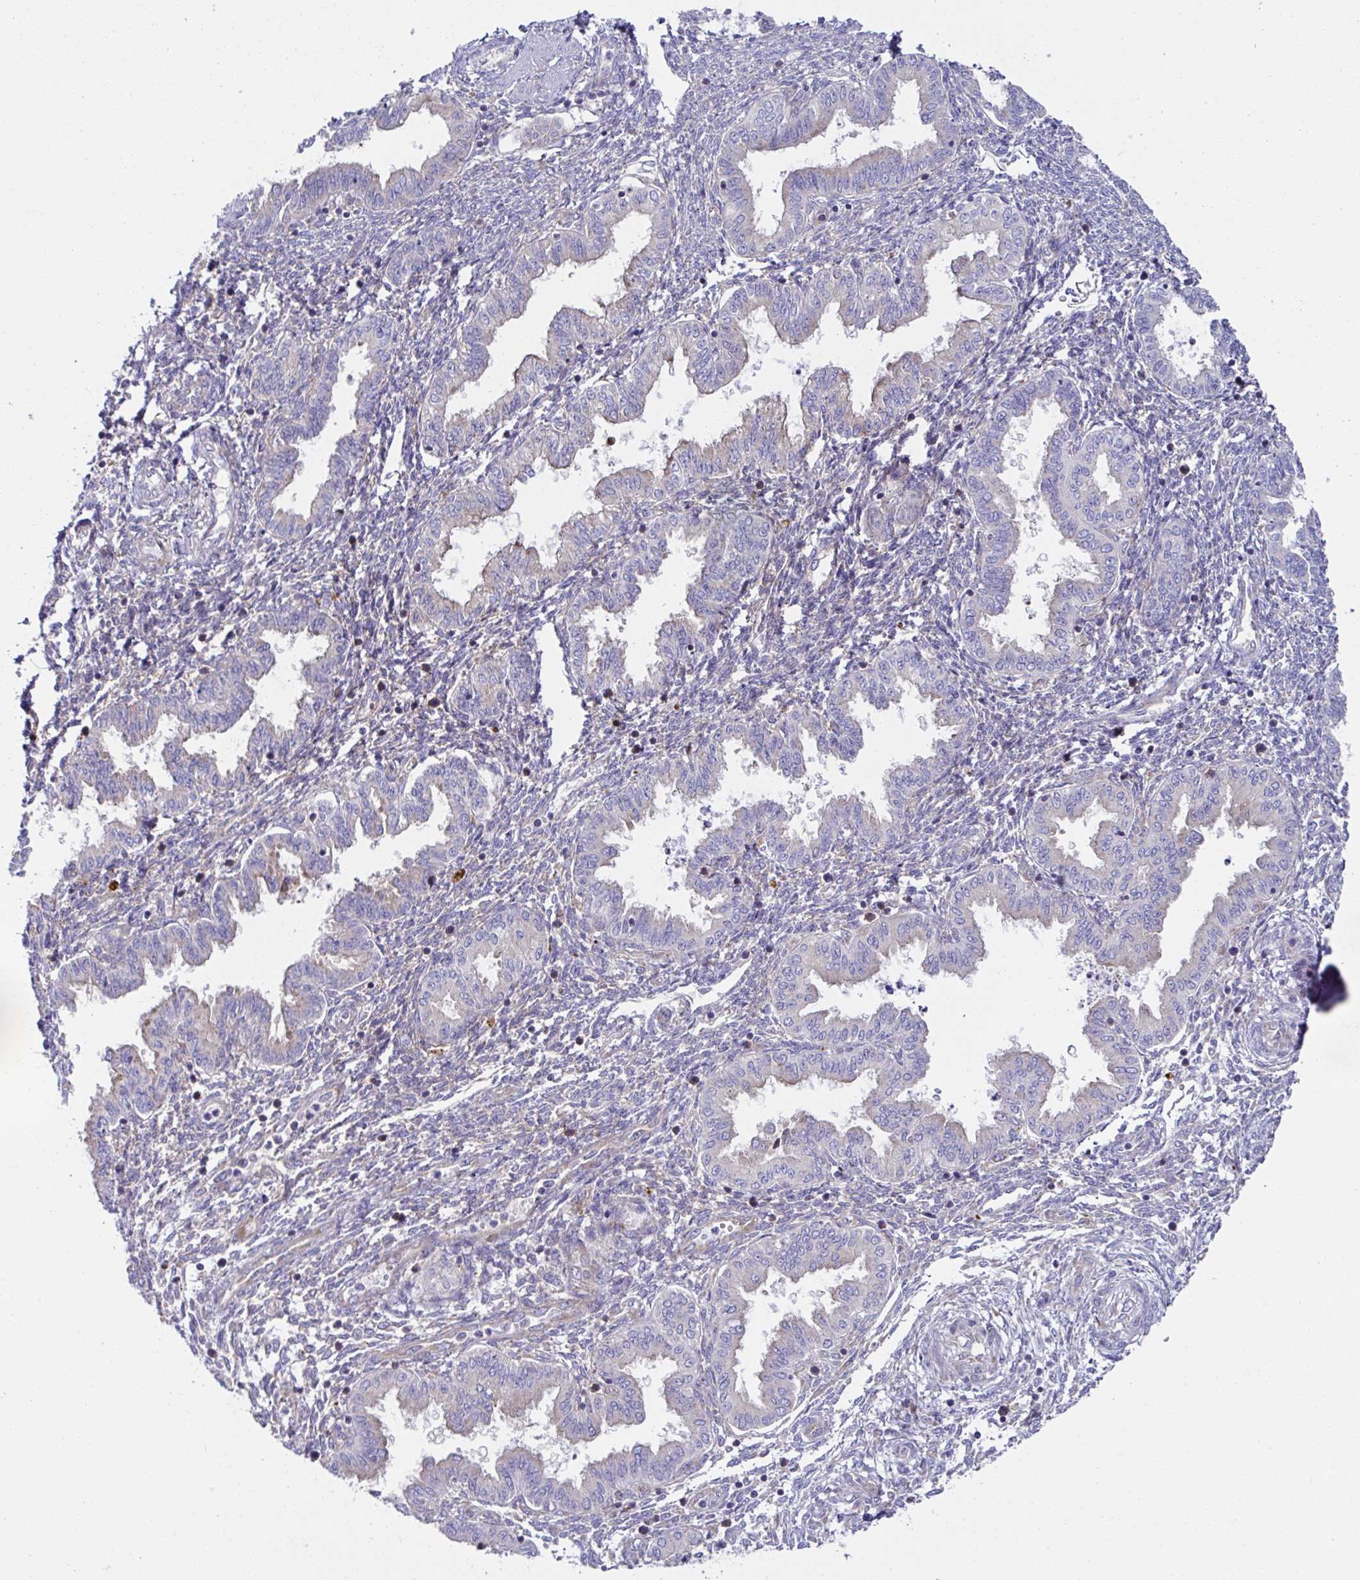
{"staining": {"intensity": "negative", "quantity": "none", "location": "none"}, "tissue": "endometrium", "cell_type": "Cells in endometrial stroma", "image_type": "normal", "snomed": [{"axis": "morphology", "description": "Normal tissue, NOS"}, {"axis": "topography", "description": "Endometrium"}], "caption": "Immunohistochemistry histopathology image of unremarkable endometrium: endometrium stained with DAB shows no significant protein positivity in cells in endometrial stroma.", "gene": "FAU", "patient": {"sex": "female", "age": 33}}